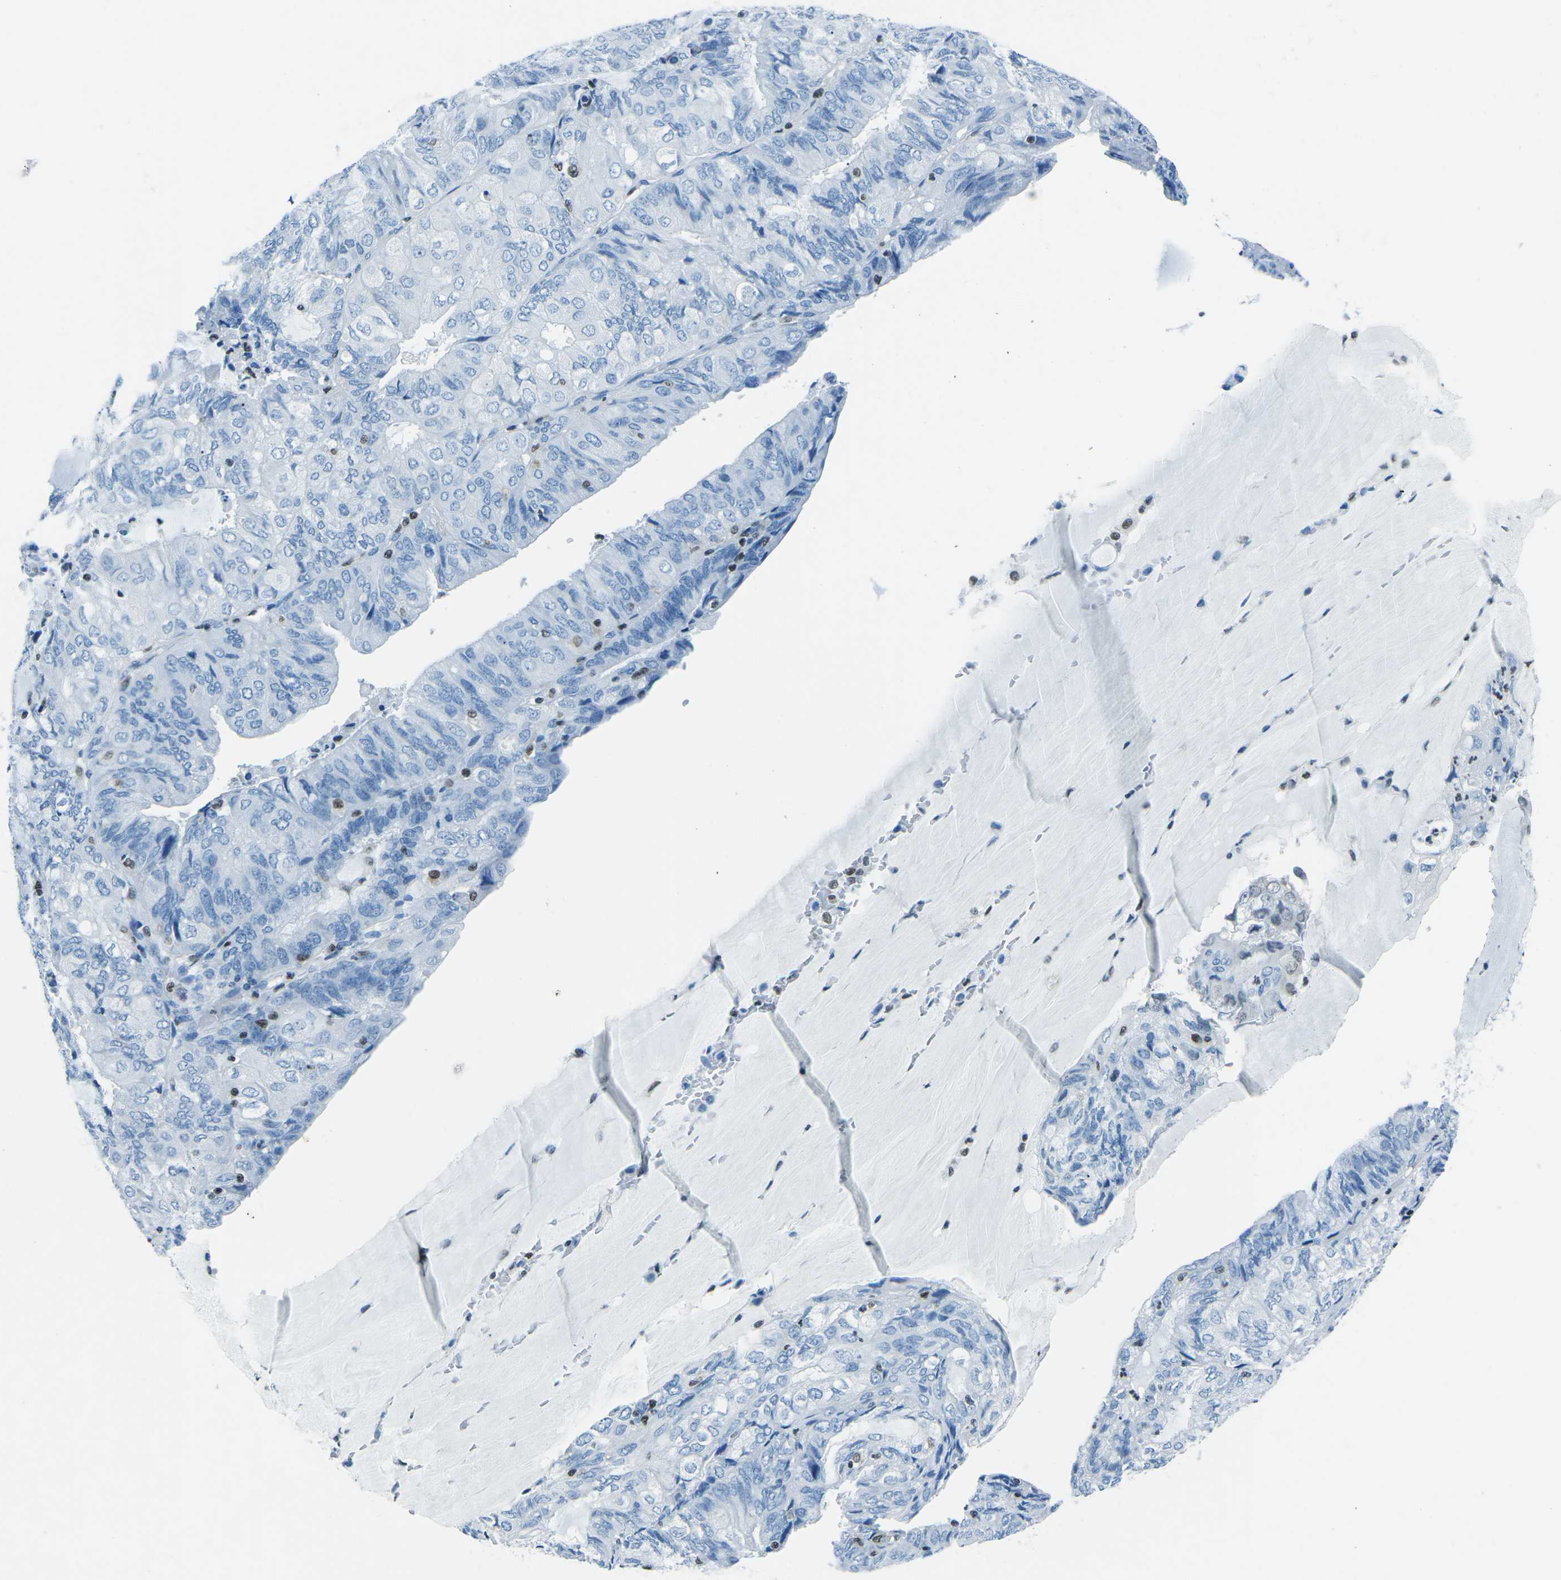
{"staining": {"intensity": "negative", "quantity": "none", "location": "none"}, "tissue": "endometrial cancer", "cell_type": "Tumor cells", "image_type": "cancer", "snomed": [{"axis": "morphology", "description": "Adenocarcinoma, NOS"}, {"axis": "topography", "description": "Endometrium"}], "caption": "IHC image of neoplastic tissue: adenocarcinoma (endometrial) stained with DAB displays no significant protein staining in tumor cells.", "gene": "CELF2", "patient": {"sex": "female", "age": 81}}